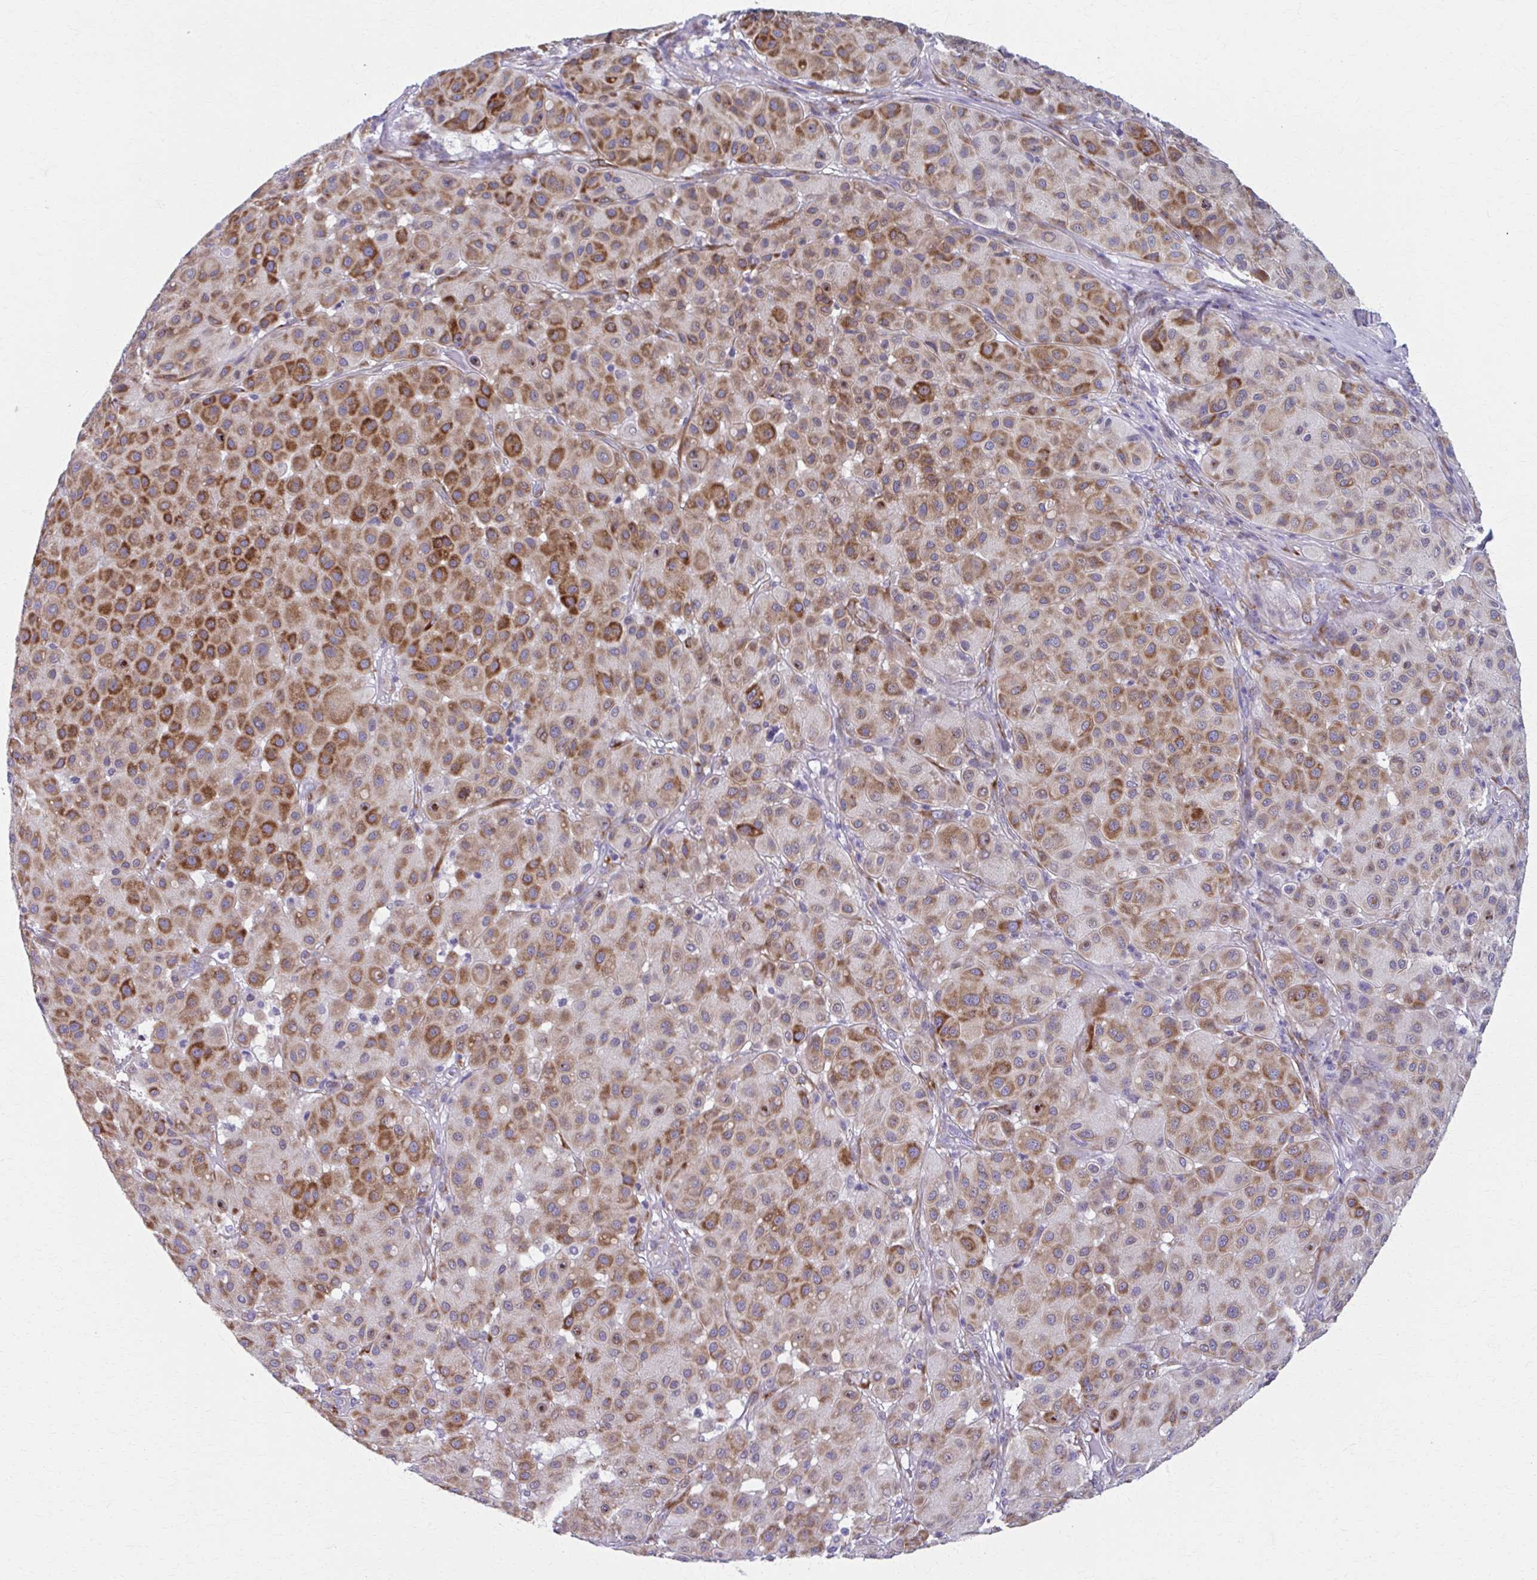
{"staining": {"intensity": "moderate", "quantity": ">75%", "location": "cytoplasmic/membranous"}, "tissue": "melanoma", "cell_type": "Tumor cells", "image_type": "cancer", "snomed": [{"axis": "morphology", "description": "Malignant melanoma, Metastatic site"}, {"axis": "topography", "description": "Smooth muscle"}], "caption": "Immunohistochemistry (IHC) (DAB) staining of human malignant melanoma (metastatic site) exhibits moderate cytoplasmic/membranous protein staining in about >75% of tumor cells.", "gene": "SPATS2L", "patient": {"sex": "male", "age": 41}}